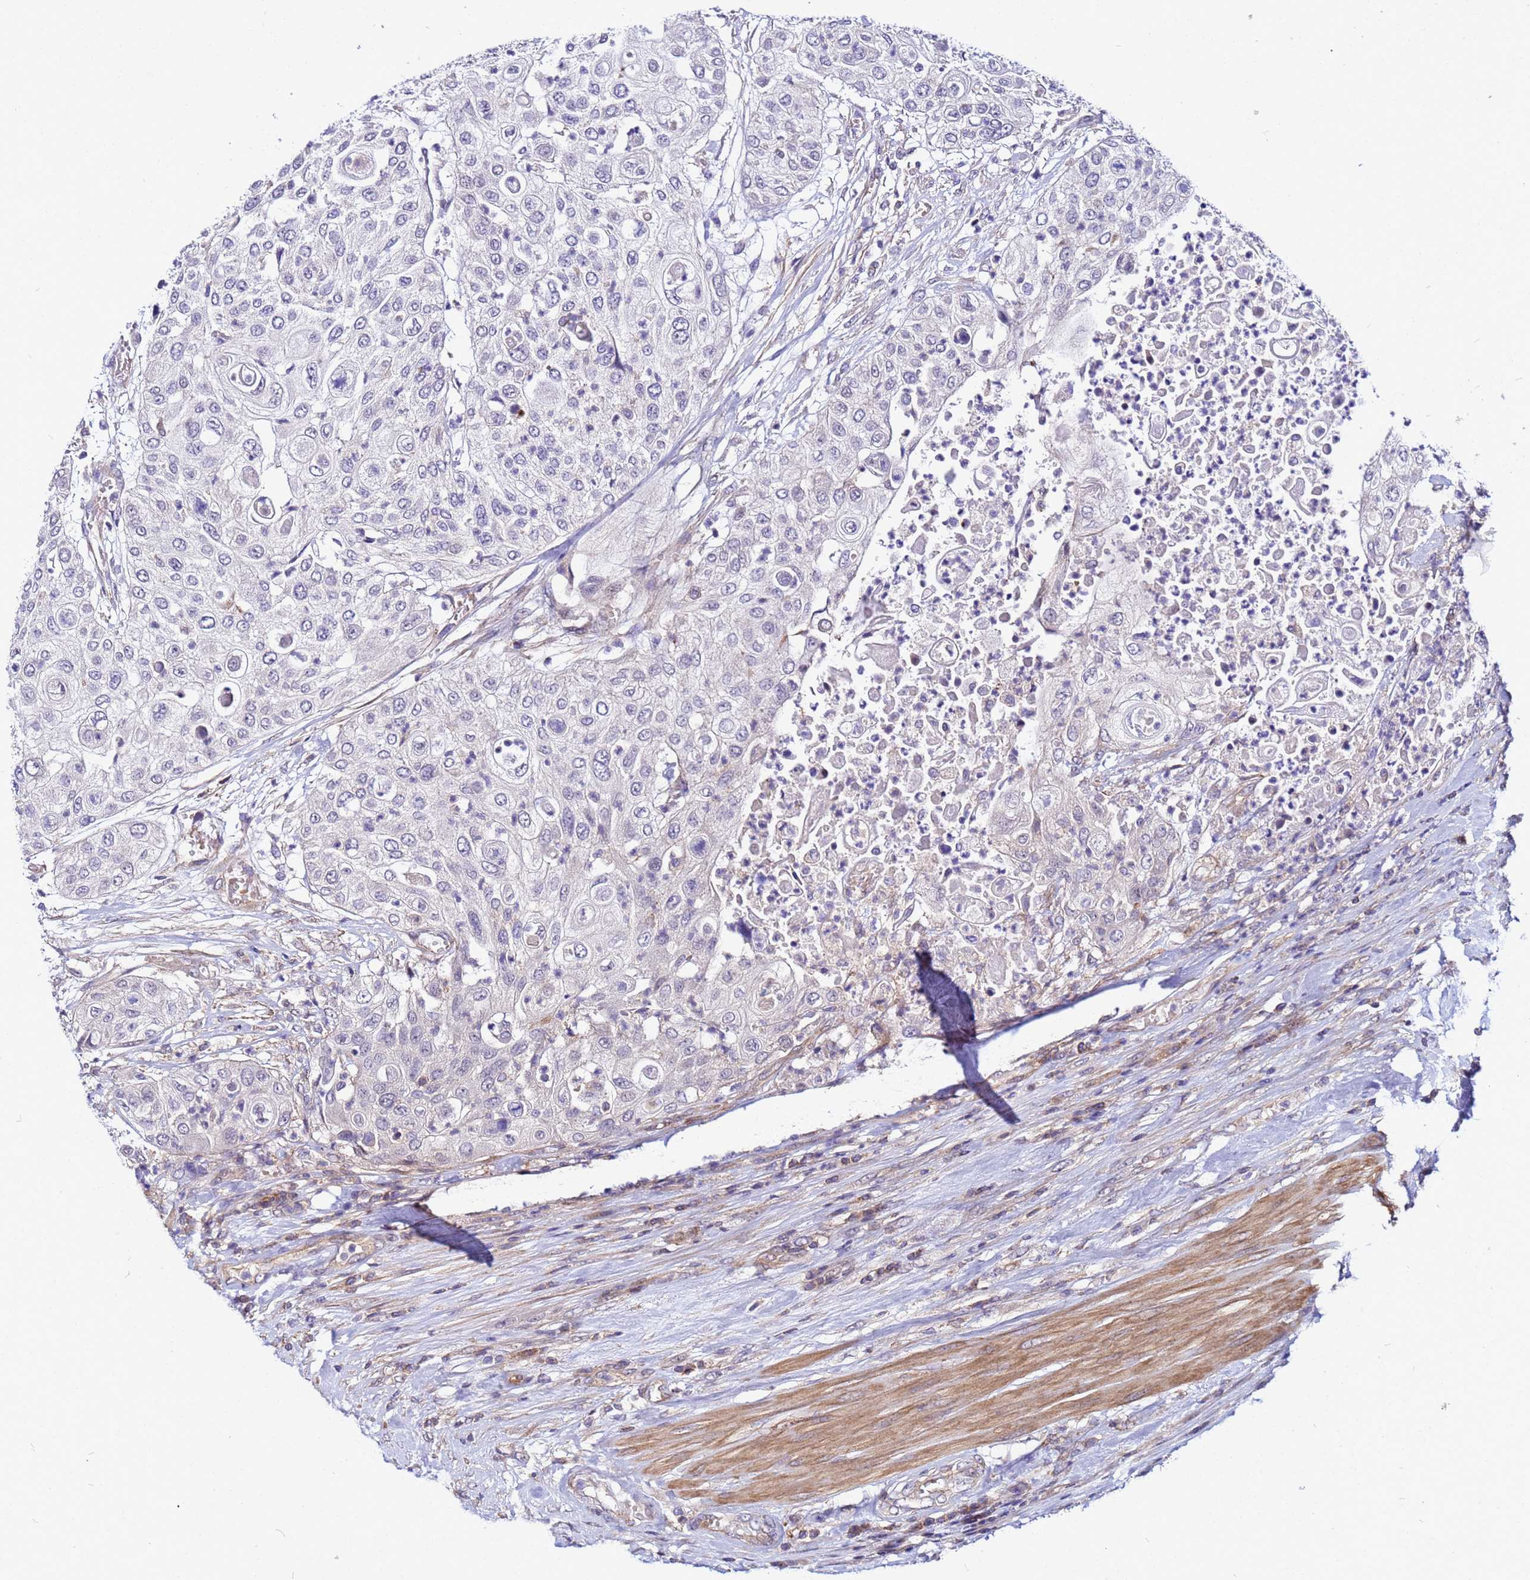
{"staining": {"intensity": "negative", "quantity": "none", "location": "none"}, "tissue": "urothelial cancer", "cell_type": "Tumor cells", "image_type": "cancer", "snomed": [{"axis": "morphology", "description": "Urothelial carcinoma, High grade"}, {"axis": "topography", "description": "Urinary bladder"}], "caption": "The IHC histopathology image has no significant positivity in tumor cells of urothelial carcinoma (high-grade) tissue. (Brightfield microscopy of DAB (3,3'-diaminobenzidine) immunohistochemistry at high magnification).", "gene": "STK38", "patient": {"sex": "female", "age": 79}}